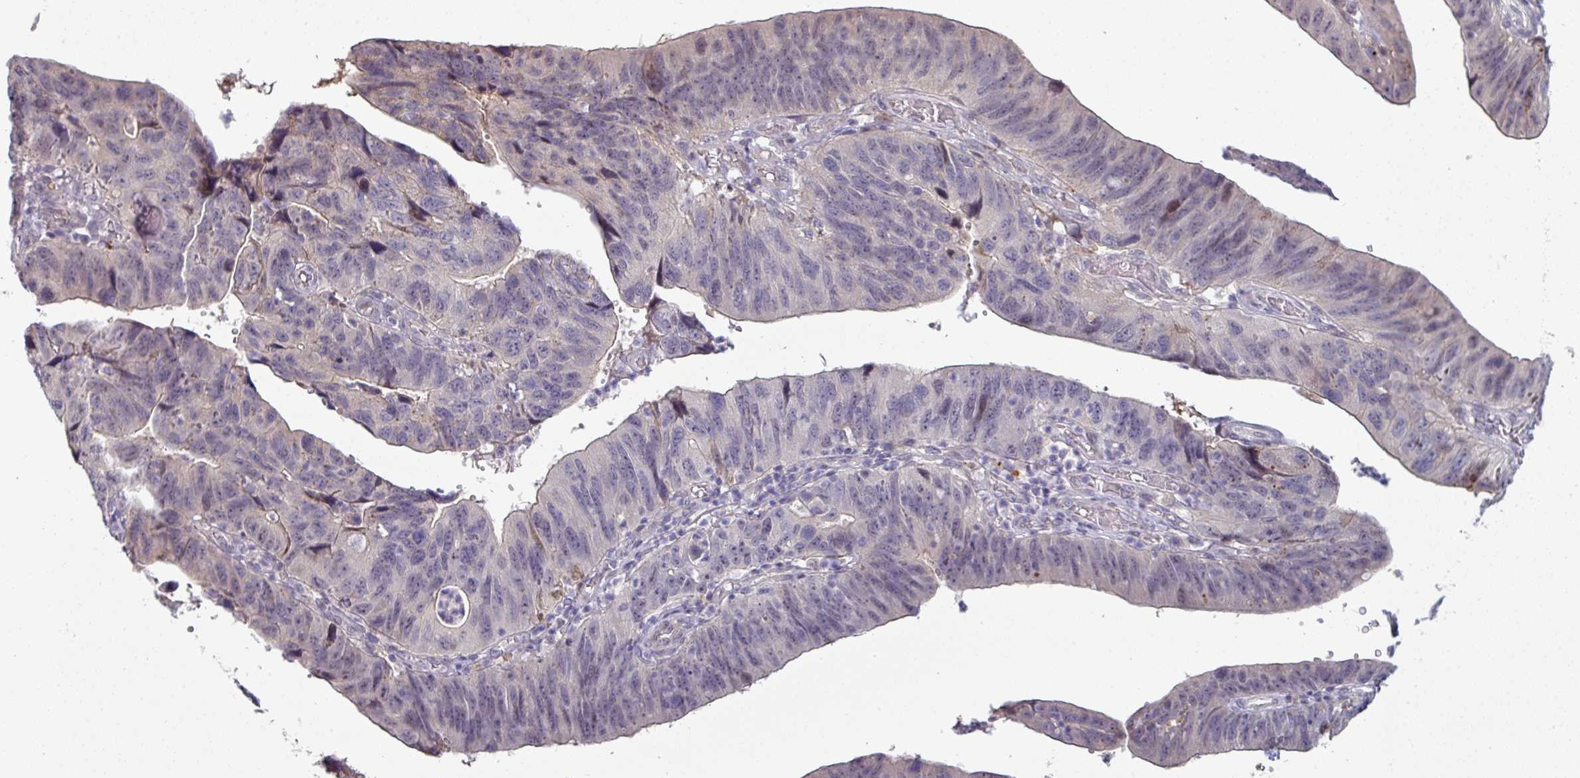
{"staining": {"intensity": "negative", "quantity": "none", "location": "none"}, "tissue": "stomach cancer", "cell_type": "Tumor cells", "image_type": "cancer", "snomed": [{"axis": "morphology", "description": "Adenocarcinoma, NOS"}, {"axis": "topography", "description": "Stomach"}], "caption": "An image of stomach adenocarcinoma stained for a protein demonstrates no brown staining in tumor cells. (DAB (3,3'-diaminobenzidine) immunohistochemistry (IHC) visualized using brightfield microscopy, high magnification).", "gene": "C2orf16", "patient": {"sex": "male", "age": 59}}